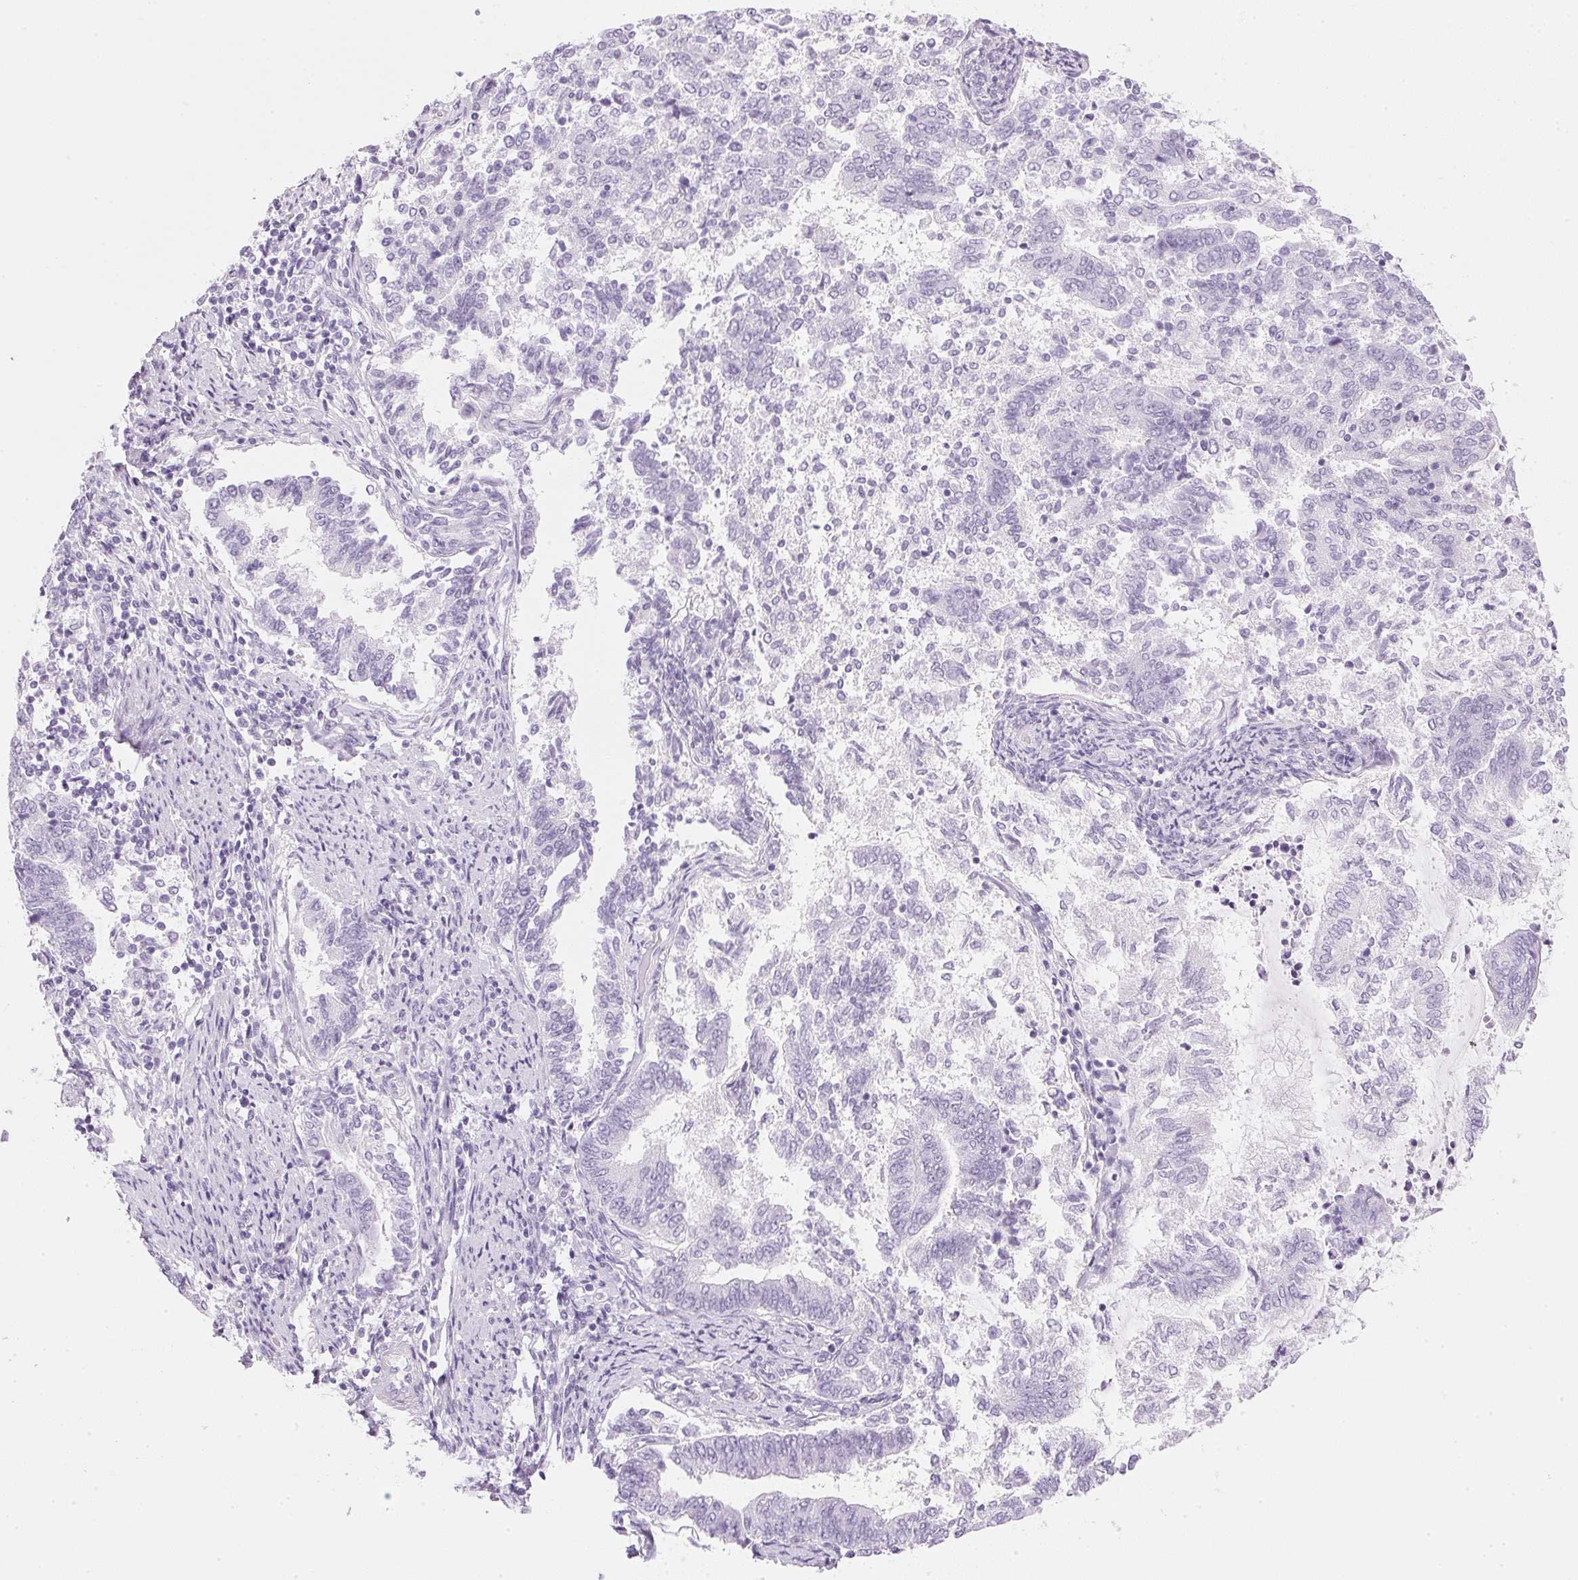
{"staining": {"intensity": "negative", "quantity": "none", "location": "none"}, "tissue": "endometrial cancer", "cell_type": "Tumor cells", "image_type": "cancer", "snomed": [{"axis": "morphology", "description": "Adenocarcinoma, NOS"}, {"axis": "topography", "description": "Endometrium"}], "caption": "Tumor cells are negative for brown protein staining in endometrial adenocarcinoma.", "gene": "IGFBP1", "patient": {"sex": "female", "age": 65}}